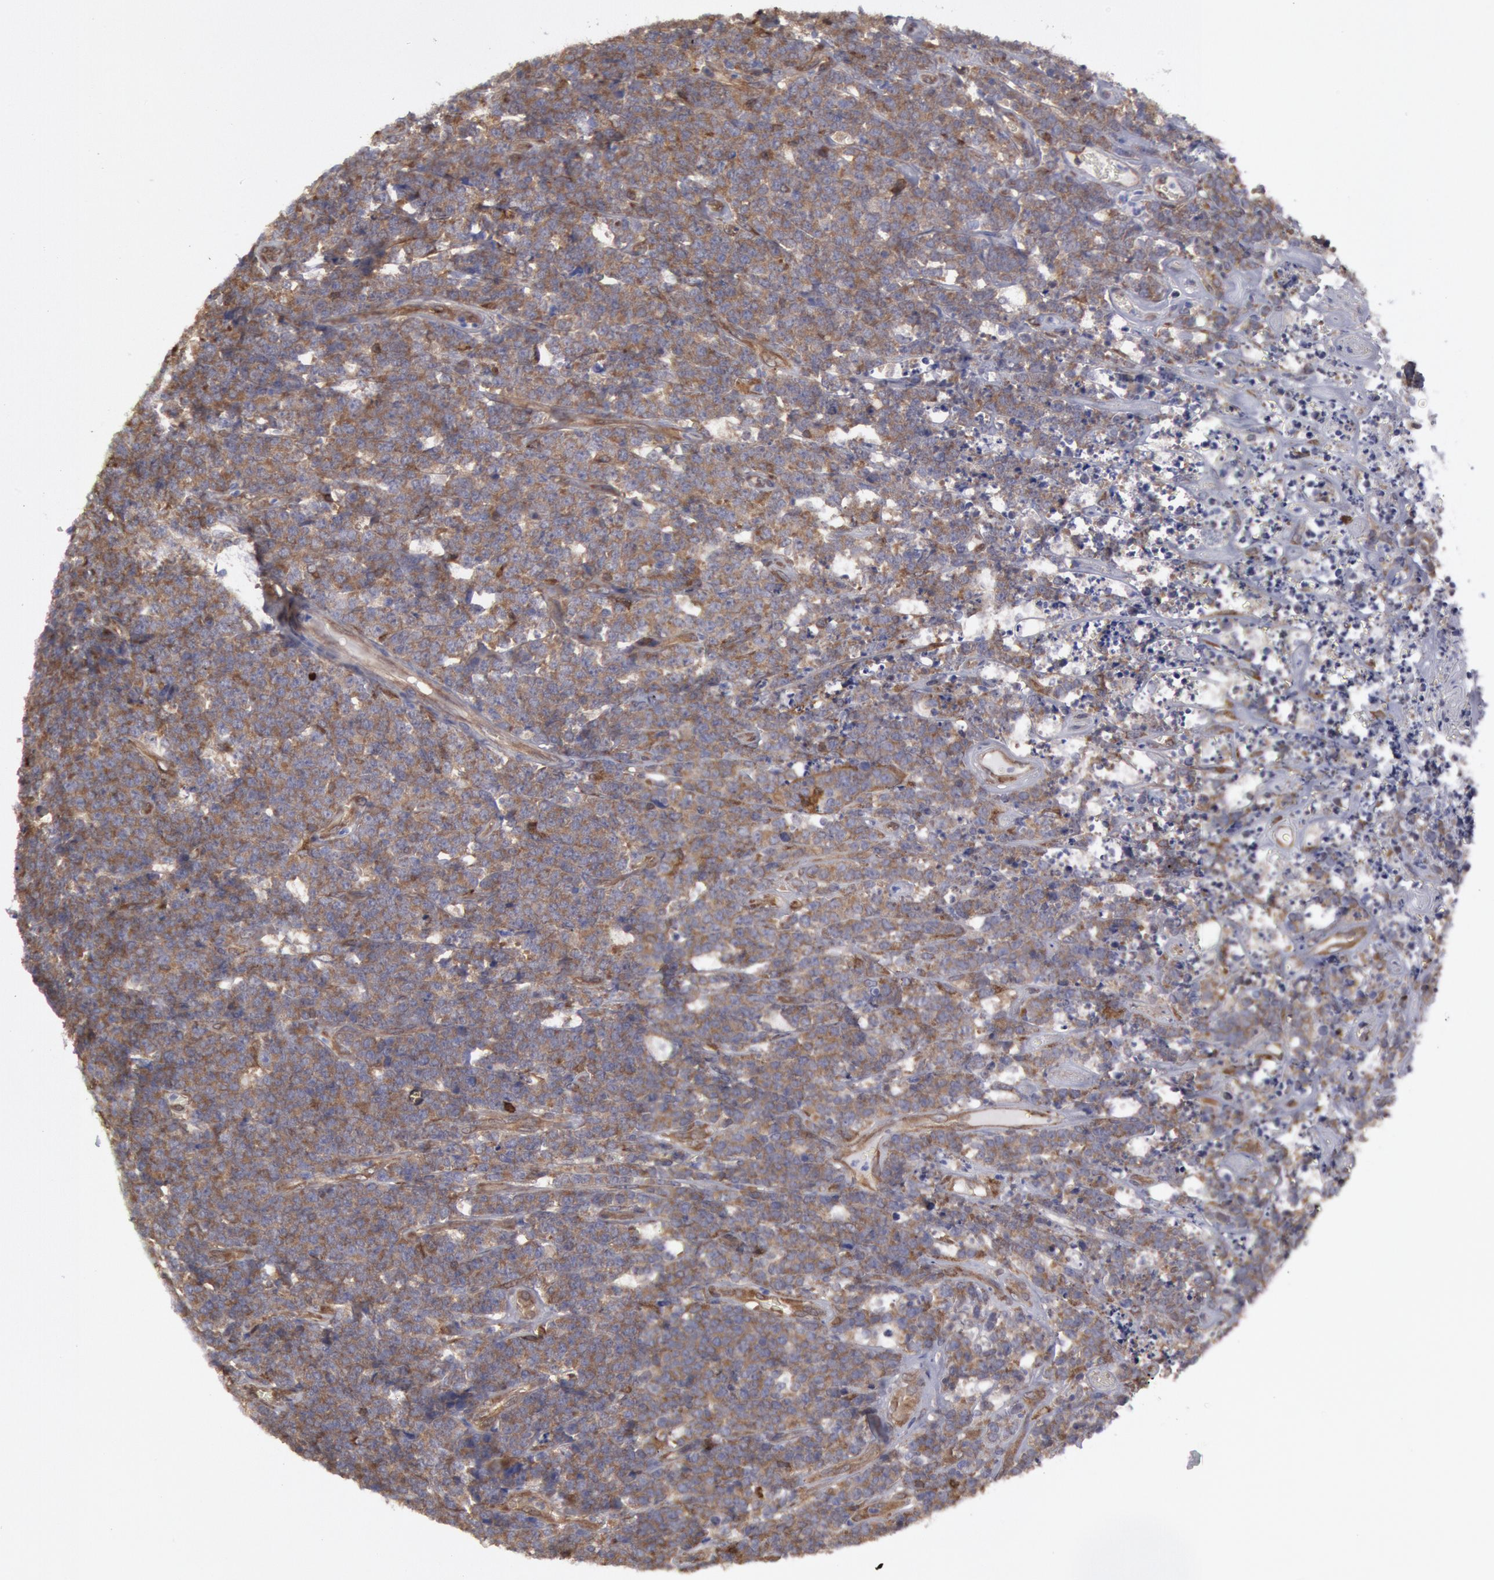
{"staining": {"intensity": "moderate", "quantity": ">75%", "location": "cytoplasmic/membranous"}, "tissue": "lymphoma", "cell_type": "Tumor cells", "image_type": "cancer", "snomed": [{"axis": "morphology", "description": "Malignant lymphoma, non-Hodgkin's type, High grade"}, {"axis": "topography", "description": "Small intestine"}, {"axis": "topography", "description": "Colon"}], "caption": "An immunohistochemistry histopathology image of neoplastic tissue is shown. Protein staining in brown shows moderate cytoplasmic/membranous positivity in lymphoma within tumor cells.", "gene": "CCDC50", "patient": {"sex": "male", "age": 8}}